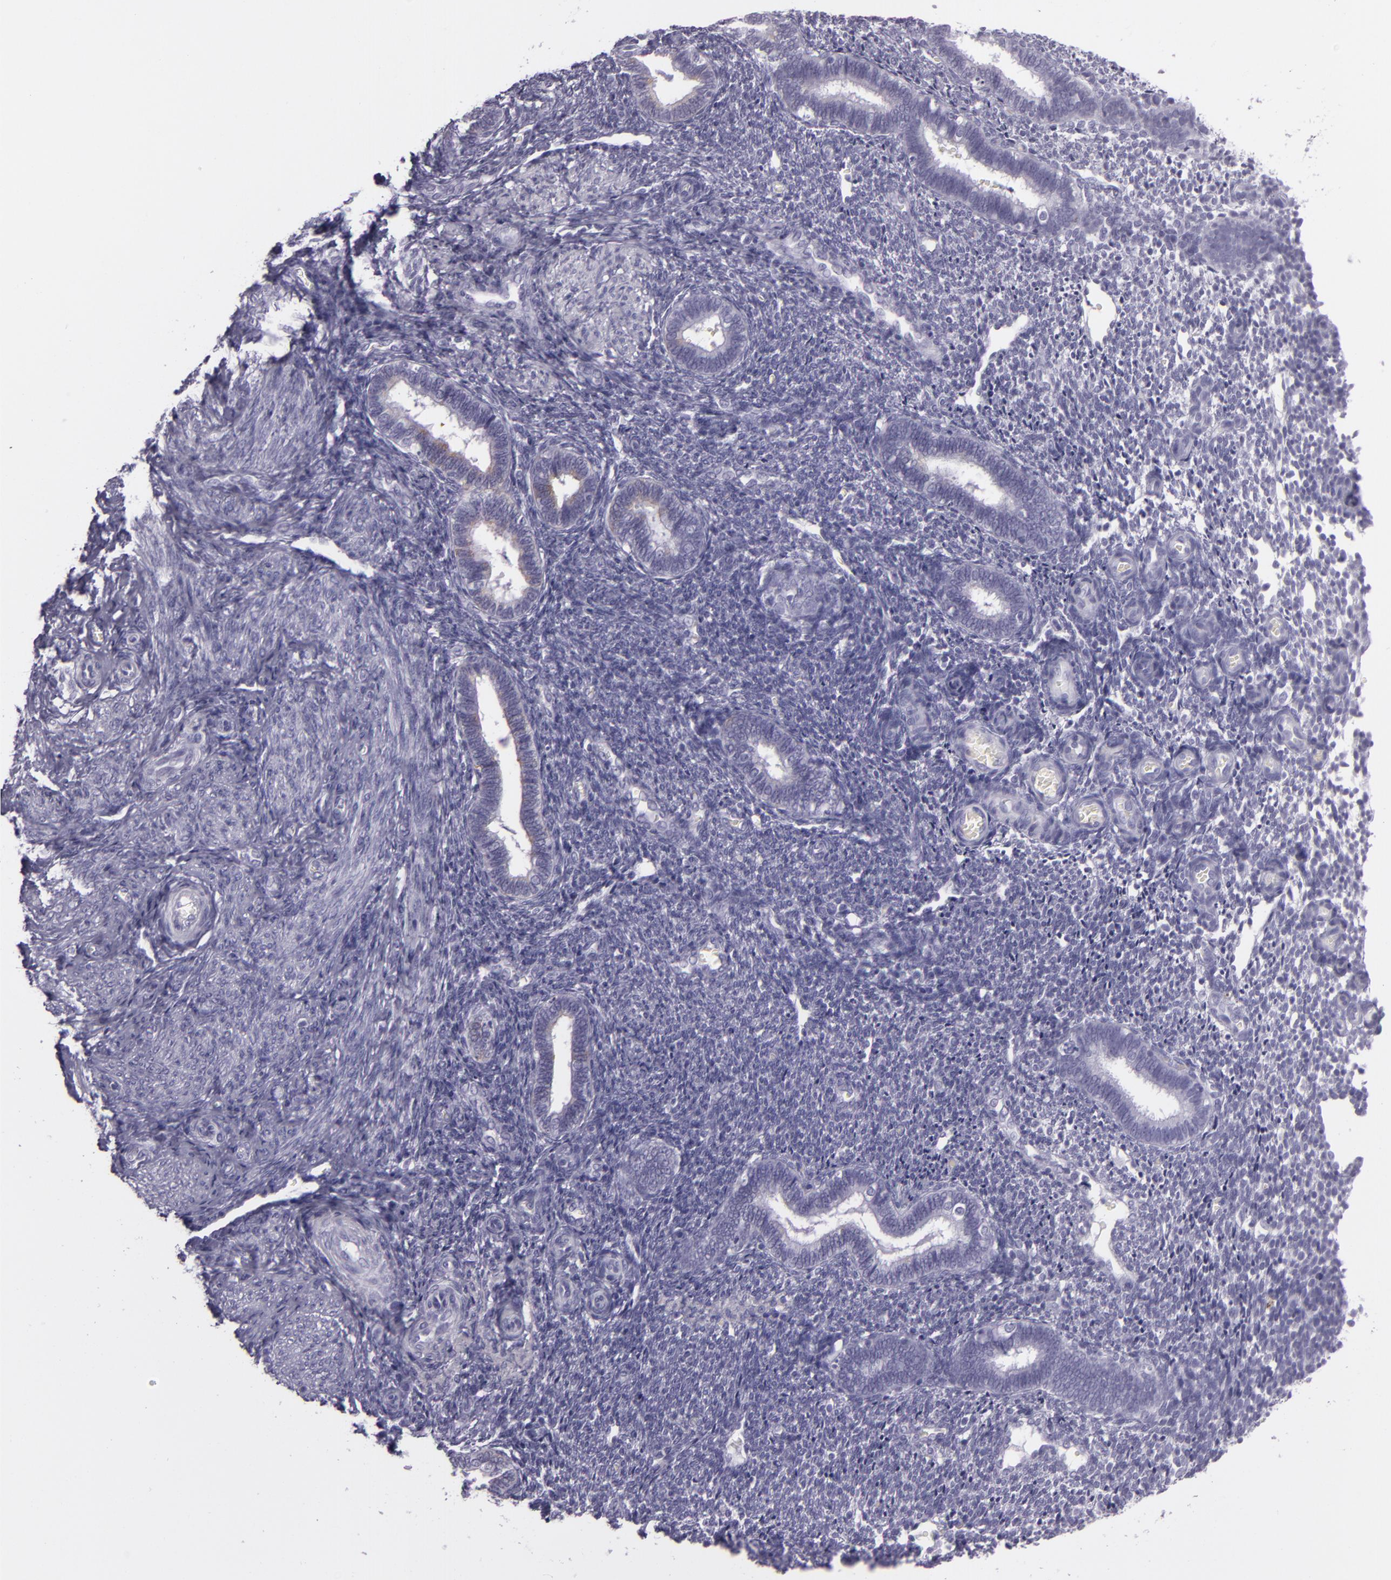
{"staining": {"intensity": "negative", "quantity": "none", "location": "none"}, "tissue": "endometrium", "cell_type": "Cells in endometrial stroma", "image_type": "normal", "snomed": [{"axis": "morphology", "description": "Normal tissue, NOS"}, {"axis": "topography", "description": "Endometrium"}], "caption": "This is an immunohistochemistry (IHC) image of benign endometrium. There is no staining in cells in endometrial stroma.", "gene": "MUC6", "patient": {"sex": "female", "age": 27}}